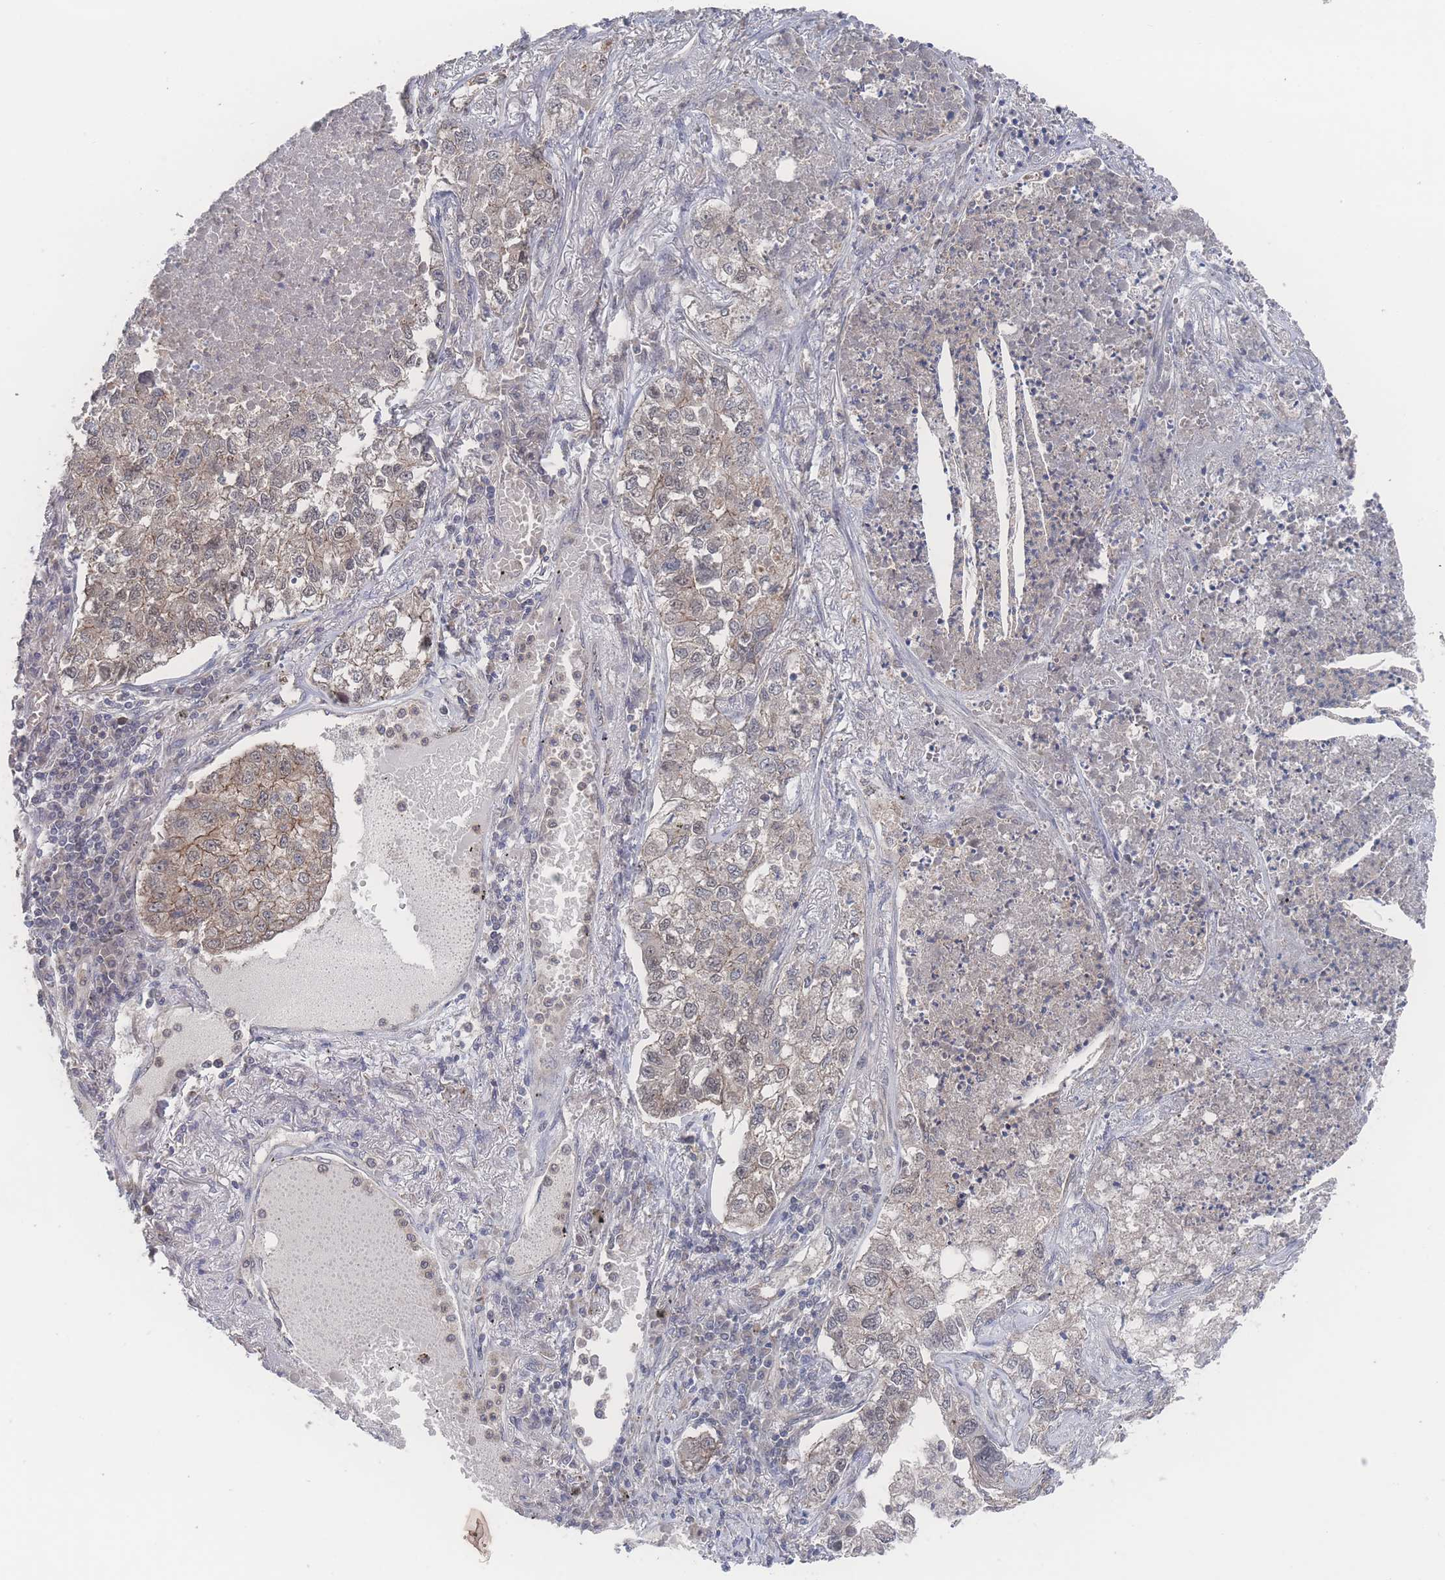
{"staining": {"intensity": "weak", "quantity": "25%-75%", "location": "nuclear"}, "tissue": "lung cancer", "cell_type": "Tumor cells", "image_type": "cancer", "snomed": [{"axis": "morphology", "description": "Adenocarcinoma, NOS"}, {"axis": "topography", "description": "Lung"}], "caption": "An immunohistochemistry photomicrograph of tumor tissue is shown. Protein staining in brown labels weak nuclear positivity in lung cancer within tumor cells.", "gene": "NBEAL1", "patient": {"sex": "male", "age": 49}}